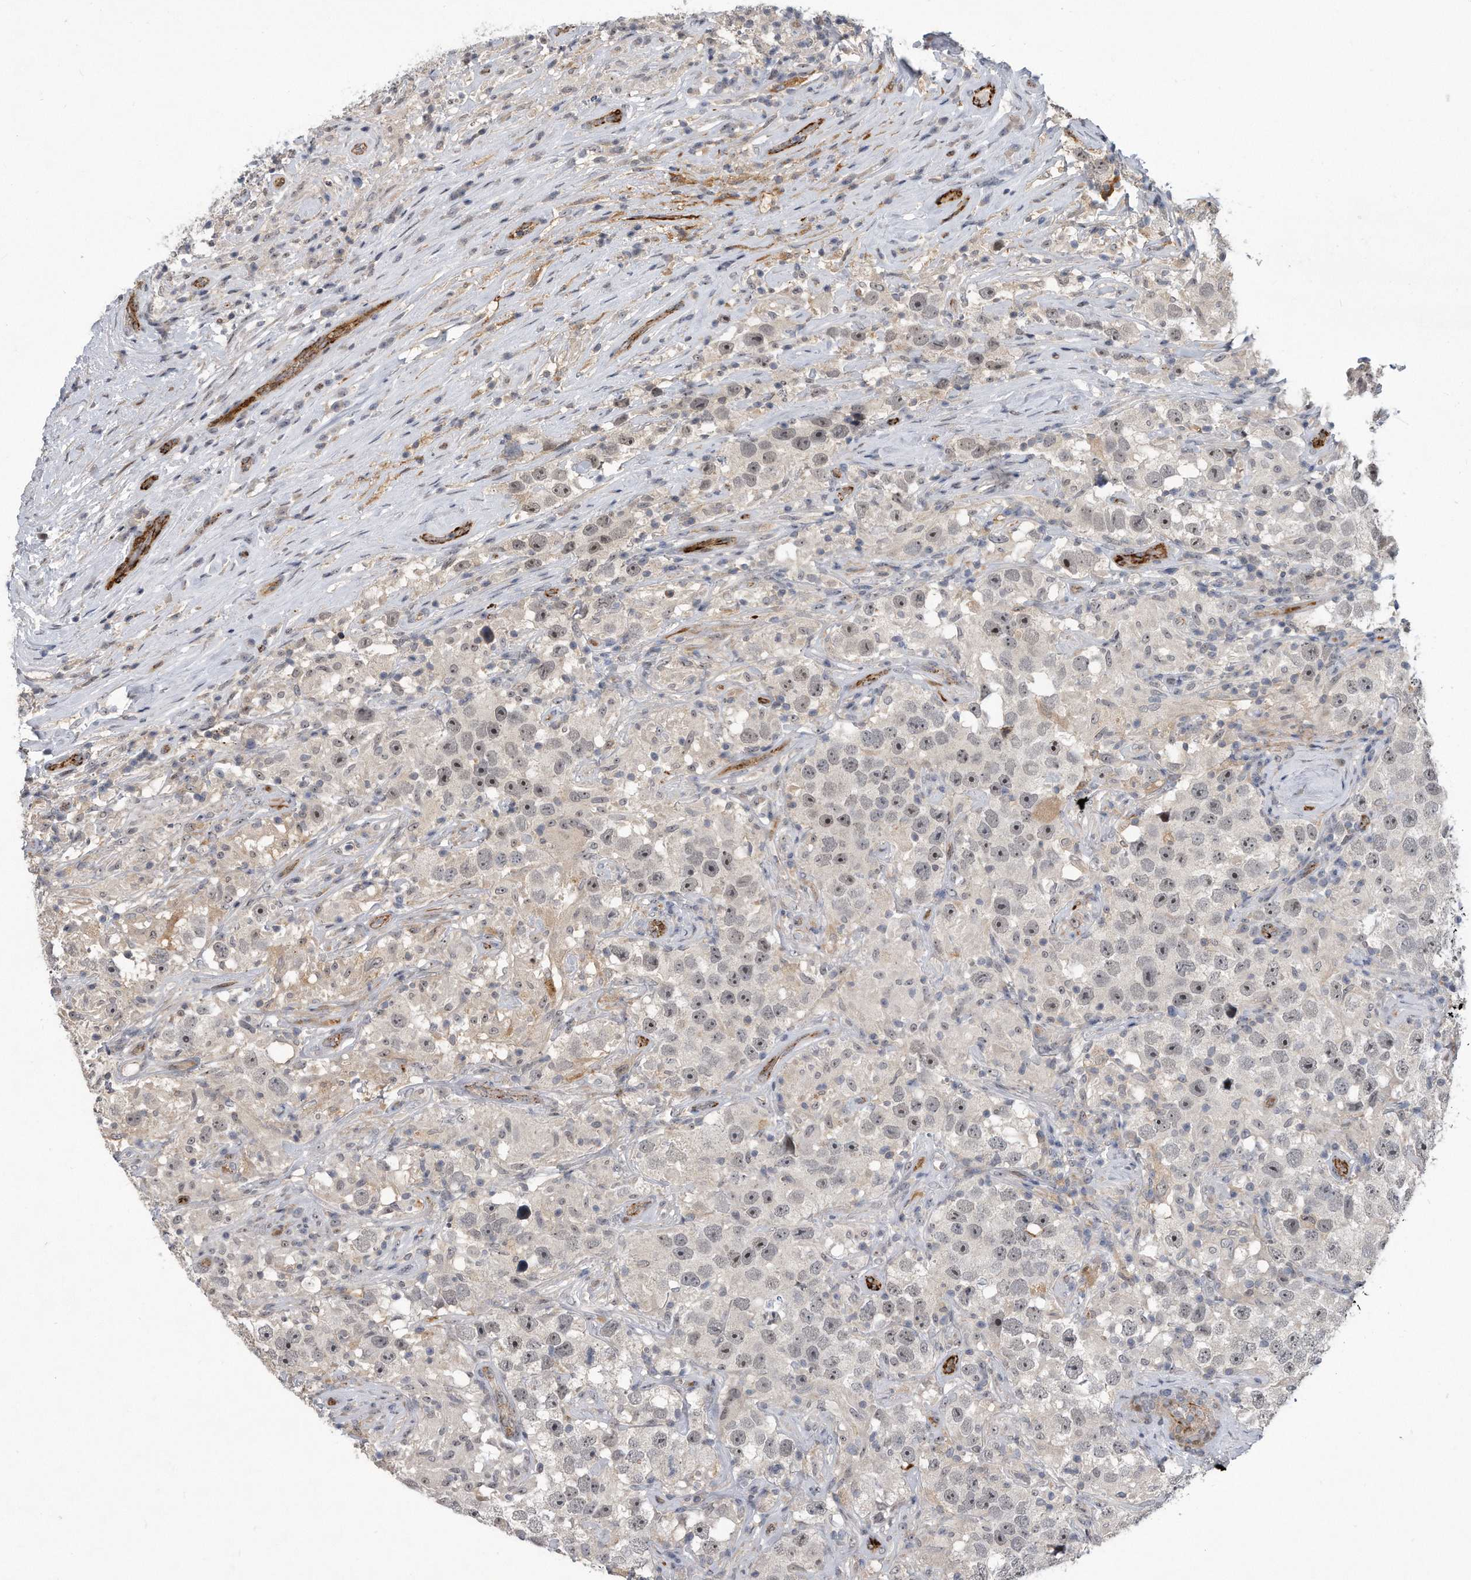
{"staining": {"intensity": "weak", "quantity": "<25%", "location": "nuclear"}, "tissue": "testis cancer", "cell_type": "Tumor cells", "image_type": "cancer", "snomed": [{"axis": "morphology", "description": "Seminoma, NOS"}, {"axis": "topography", "description": "Testis"}], "caption": "The immunohistochemistry micrograph has no significant expression in tumor cells of testis seminoma tissue.", "gene": "PGBD2", "patient": {"sex": "male", "age": 49}}